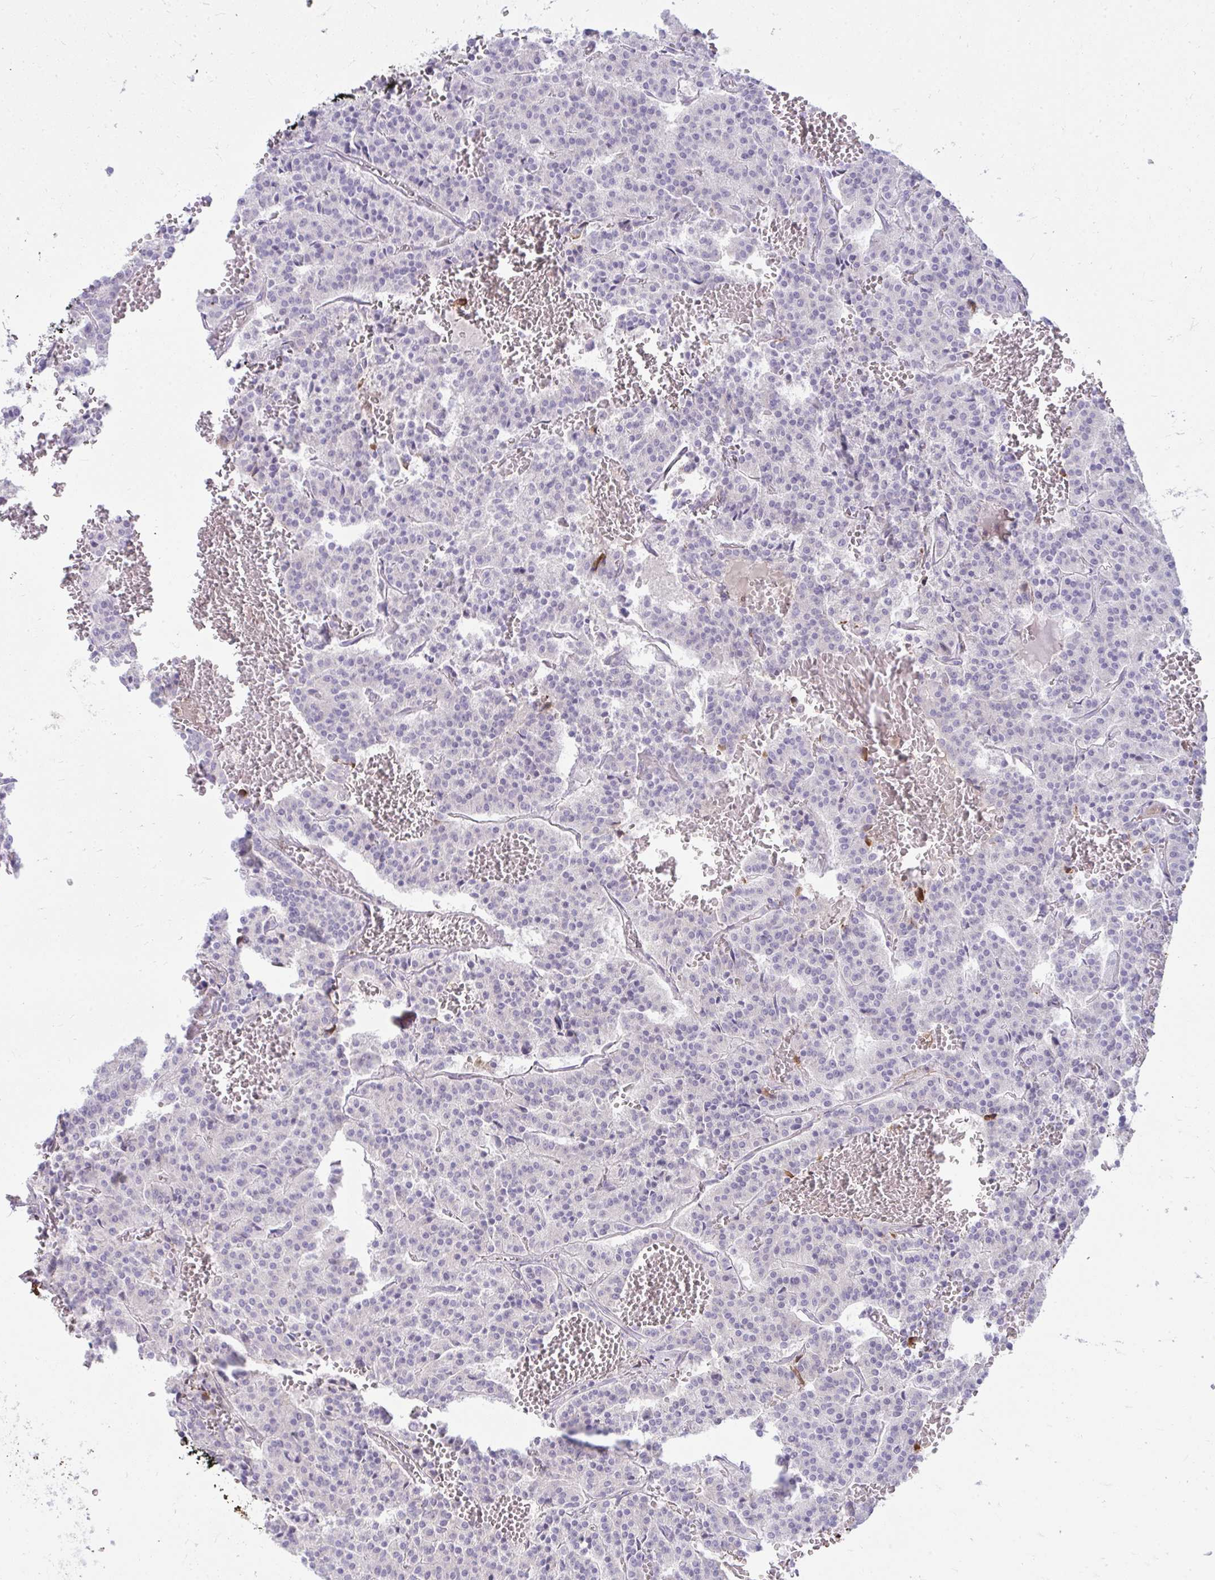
{"staining": {"intensity": "negative", "quantity": "none", "location": "none"}, "tissue": "carcinoid", "cell_type": "Tumor cells", "image_type": "cancer", "snomed": [{"axis": "morphology", "description": "Carcinoid, malignant, NOS"}, {"axis": "topography", "description": "Lung"}], "caption": "A micrograph of human carcinoid (malignant) is negative for staining in tumor cells.", "gene": "PIGZ", "patient": {"sex": "male", "age": 70}}